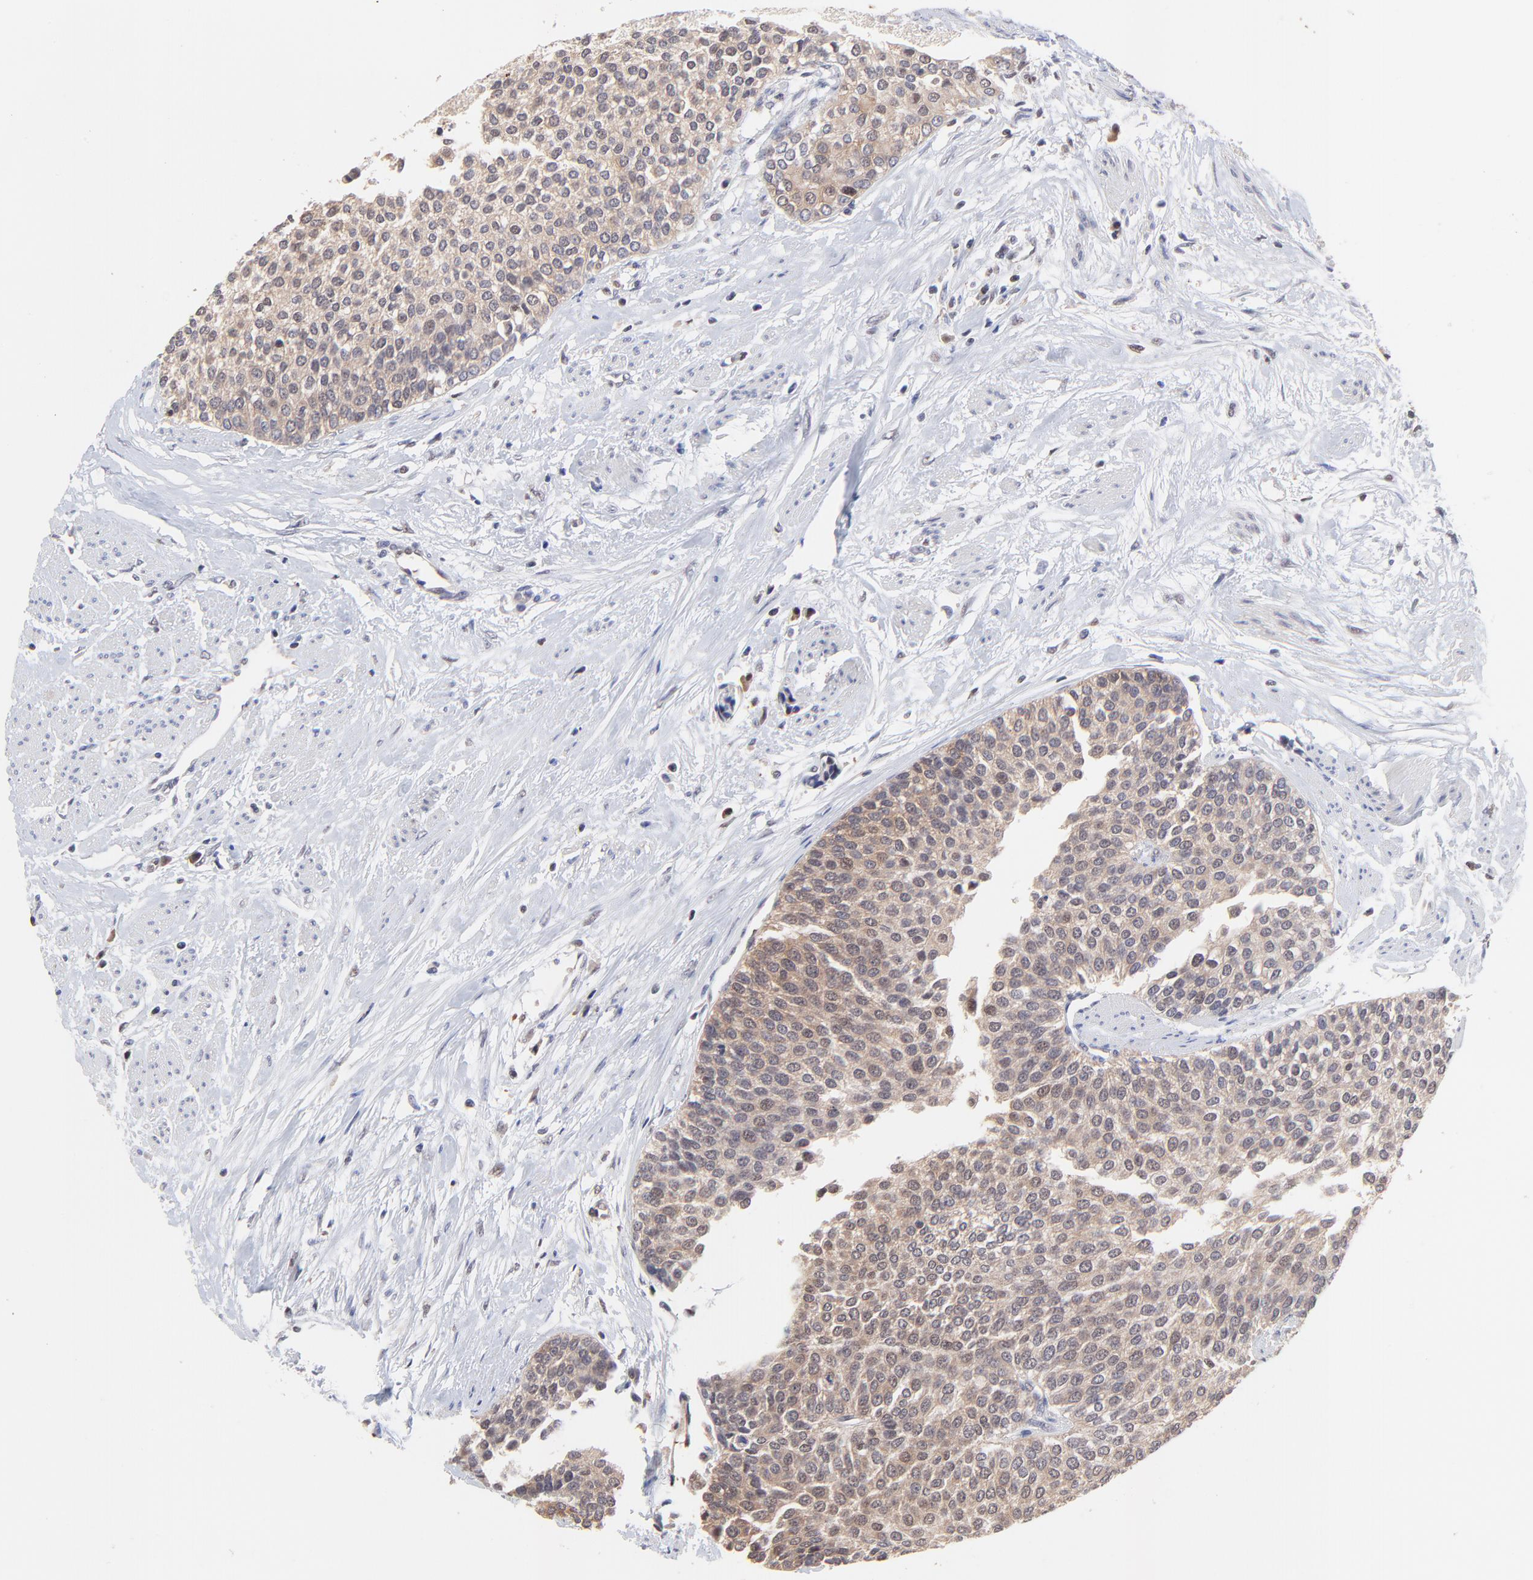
{"staining": {"intensity": "moderate", "quantity": ">75%", "location": "cytoplasmic/membranous"}, "tissue": "urothelial cancer", "cell_type": "Tumor cells", "image_type": "cancer", "snomed": [{"axis": "morphology", "description": "Urothelial carcinoma, Low grade"}, {"axis": "topography", "description": "Urinary bladder"}], "caption": "Tumor cells demonstrate moderate cytoplasmic/membranous staining in about >75% of cells in urothelial carcinoma (low-grade). (brown staining indicates protein expression, while blue staining denotes nuclei).", "gene": "PSMA6", "patient": {"sex": "female", "age": 73}}